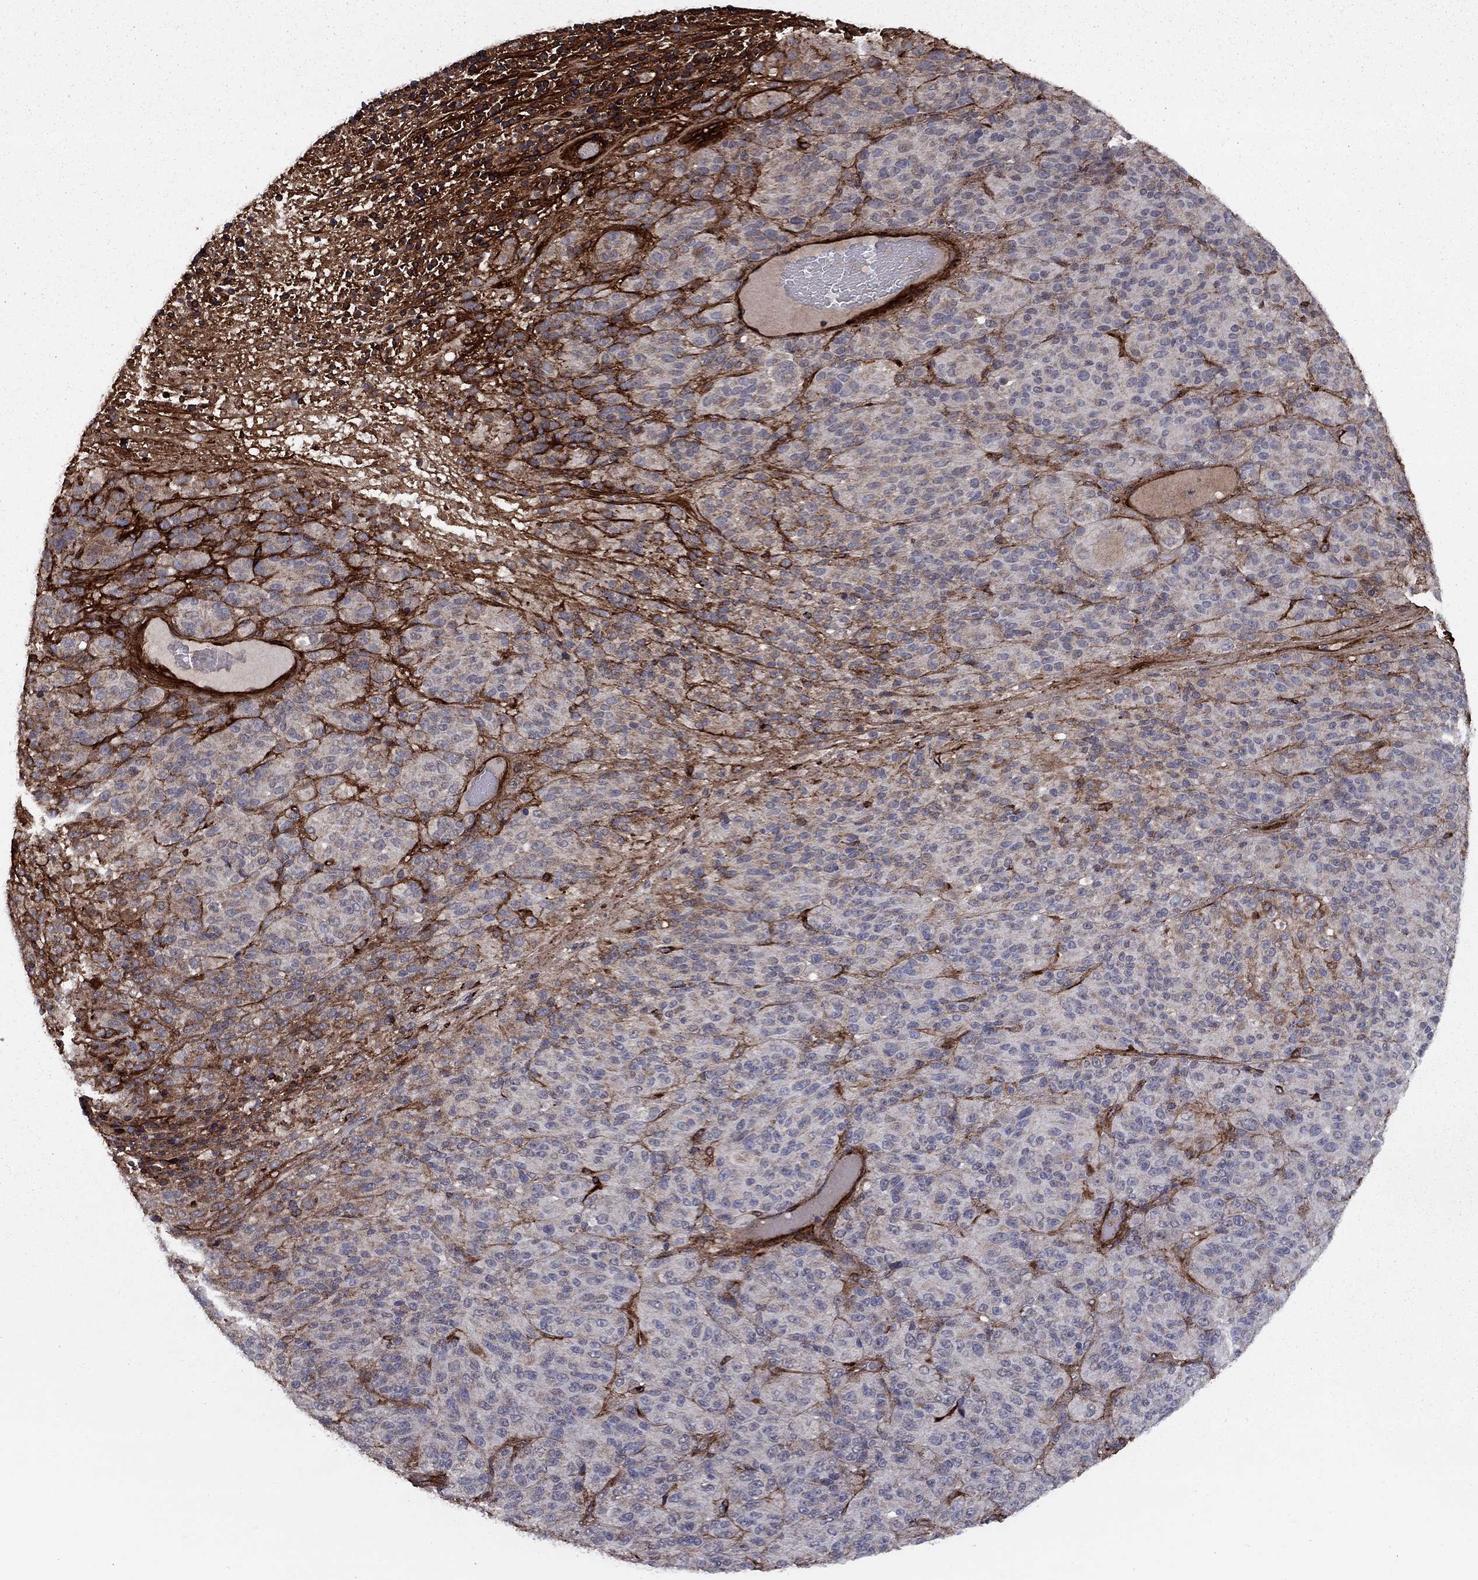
{"staining": {"intensity": "negative", "quantity": "none", "location": "none"}, "tissue": "melanoma", "cell_type": "Tumor cells", "image_type": "cancer", "snomed": [{"axis": "morphology", "description": "Malignant melanoma, Metastatic site"}, {"axis": "topography", "description": "Brain"}], "caption": "High power microscopy image of an IHC micrograph of malignant melanoma (metastatic site), revealing no significant expression in tumor cells.", "gene": "COL18A1", "patient": {"sex": "female", "age": 56}}